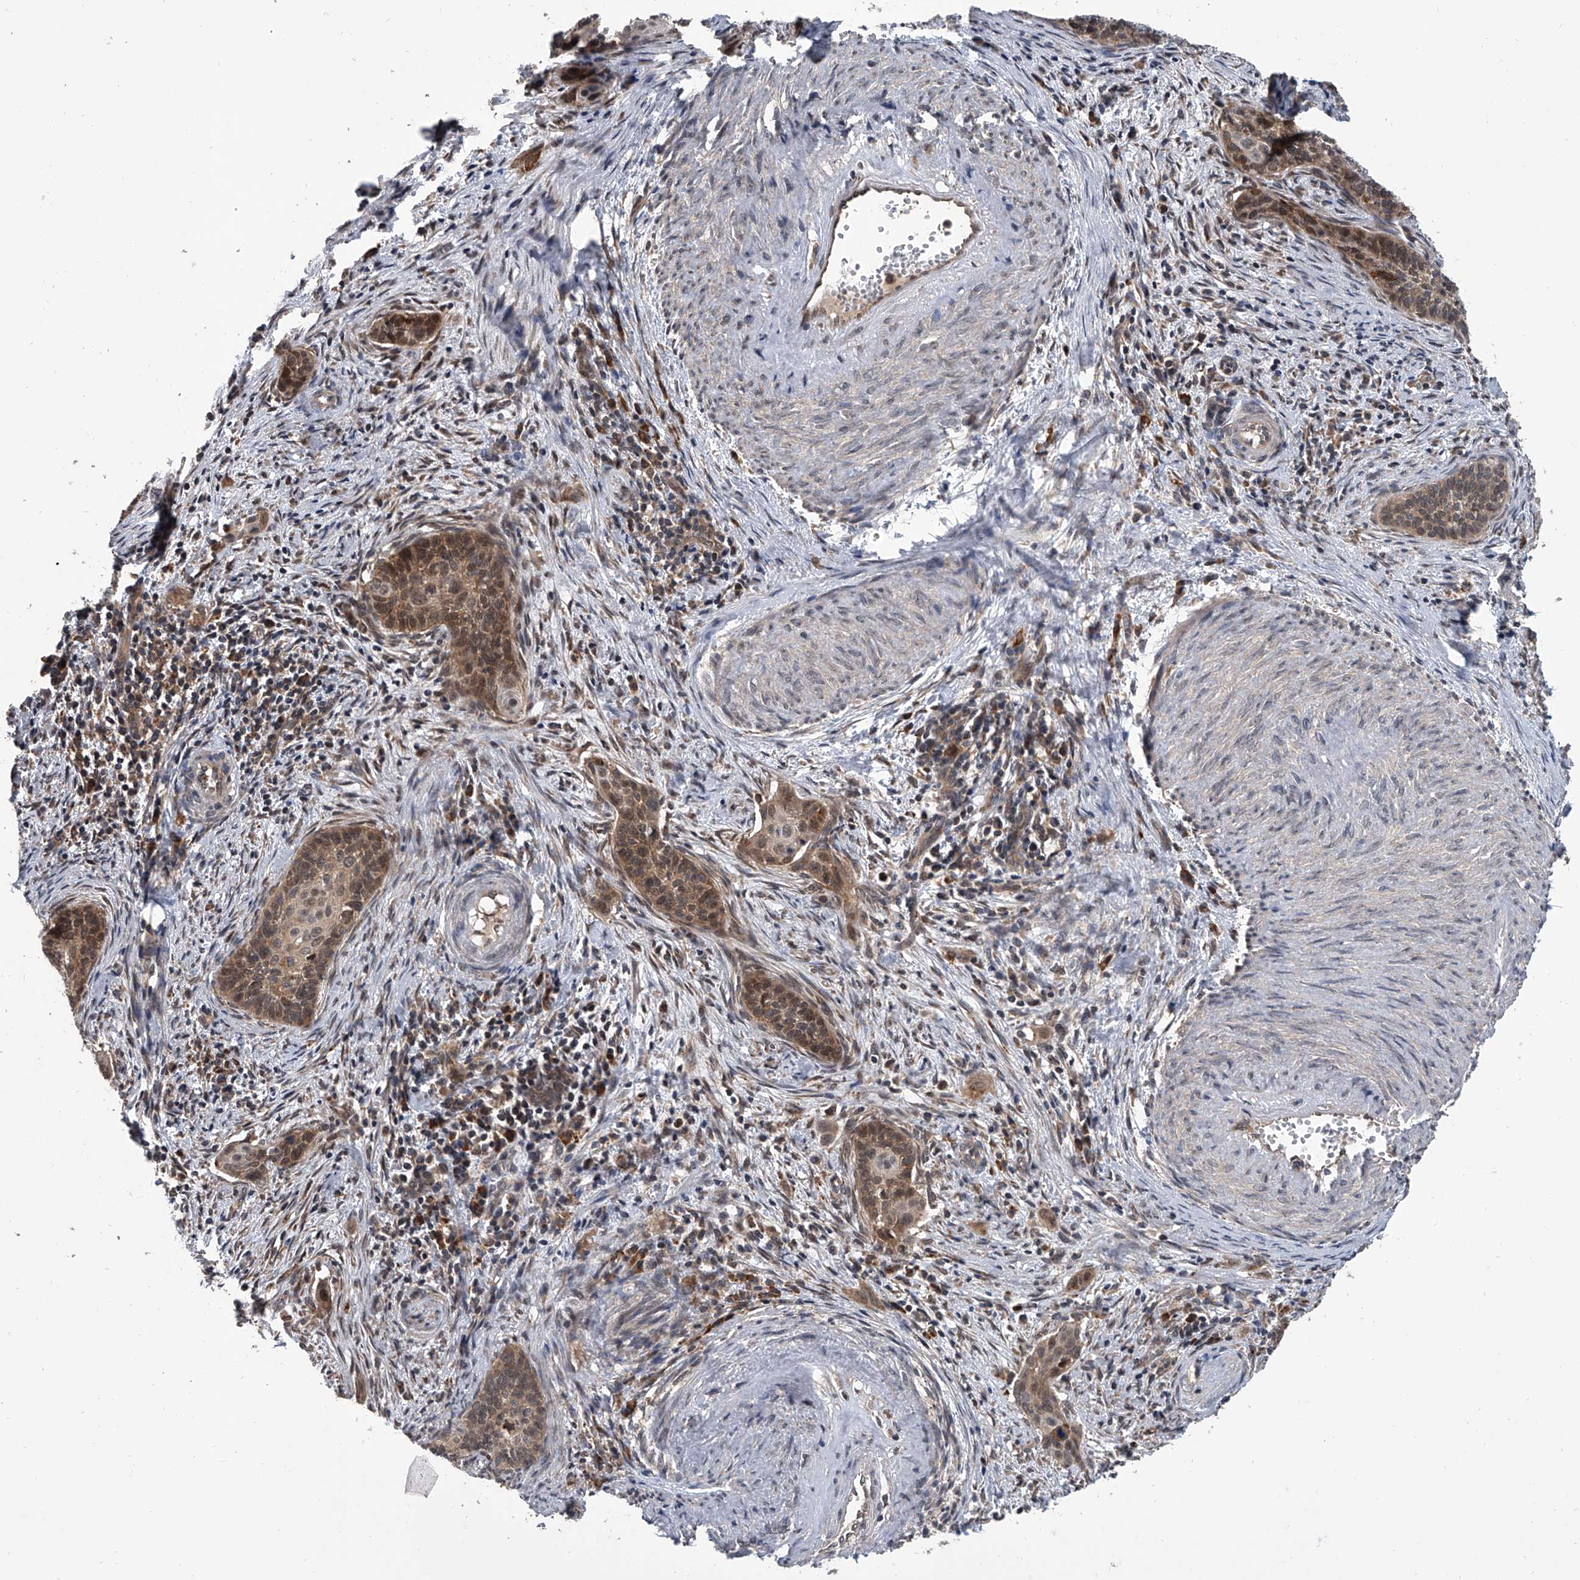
{"staining": {"intensity": "moderate", "quantity": ">75%", "location": "cytoplasmic/membranous"}, "tissue": "cervical cancer", "cell_type": "Tumor cells", "image_type": "cancer", "snomed": [{"axis": "morphology", "description": "Squamous cell carcinoma, NOS"}, {"axis": "topography", "description": "Cervix"}], "caption": "Immunohistochemical staining of cervical cancer shows moderate cytoplasmic/membranous protein positivity in about >75% of tumor cells. (Stains: DAB (3,3'-diaminobenzidine) in brown, nuclei in blue, Microscopy: brightfield microscopy at high magnification).", "gene": "GEMIN8", "patient": {"sex": "female", "age": 33}}